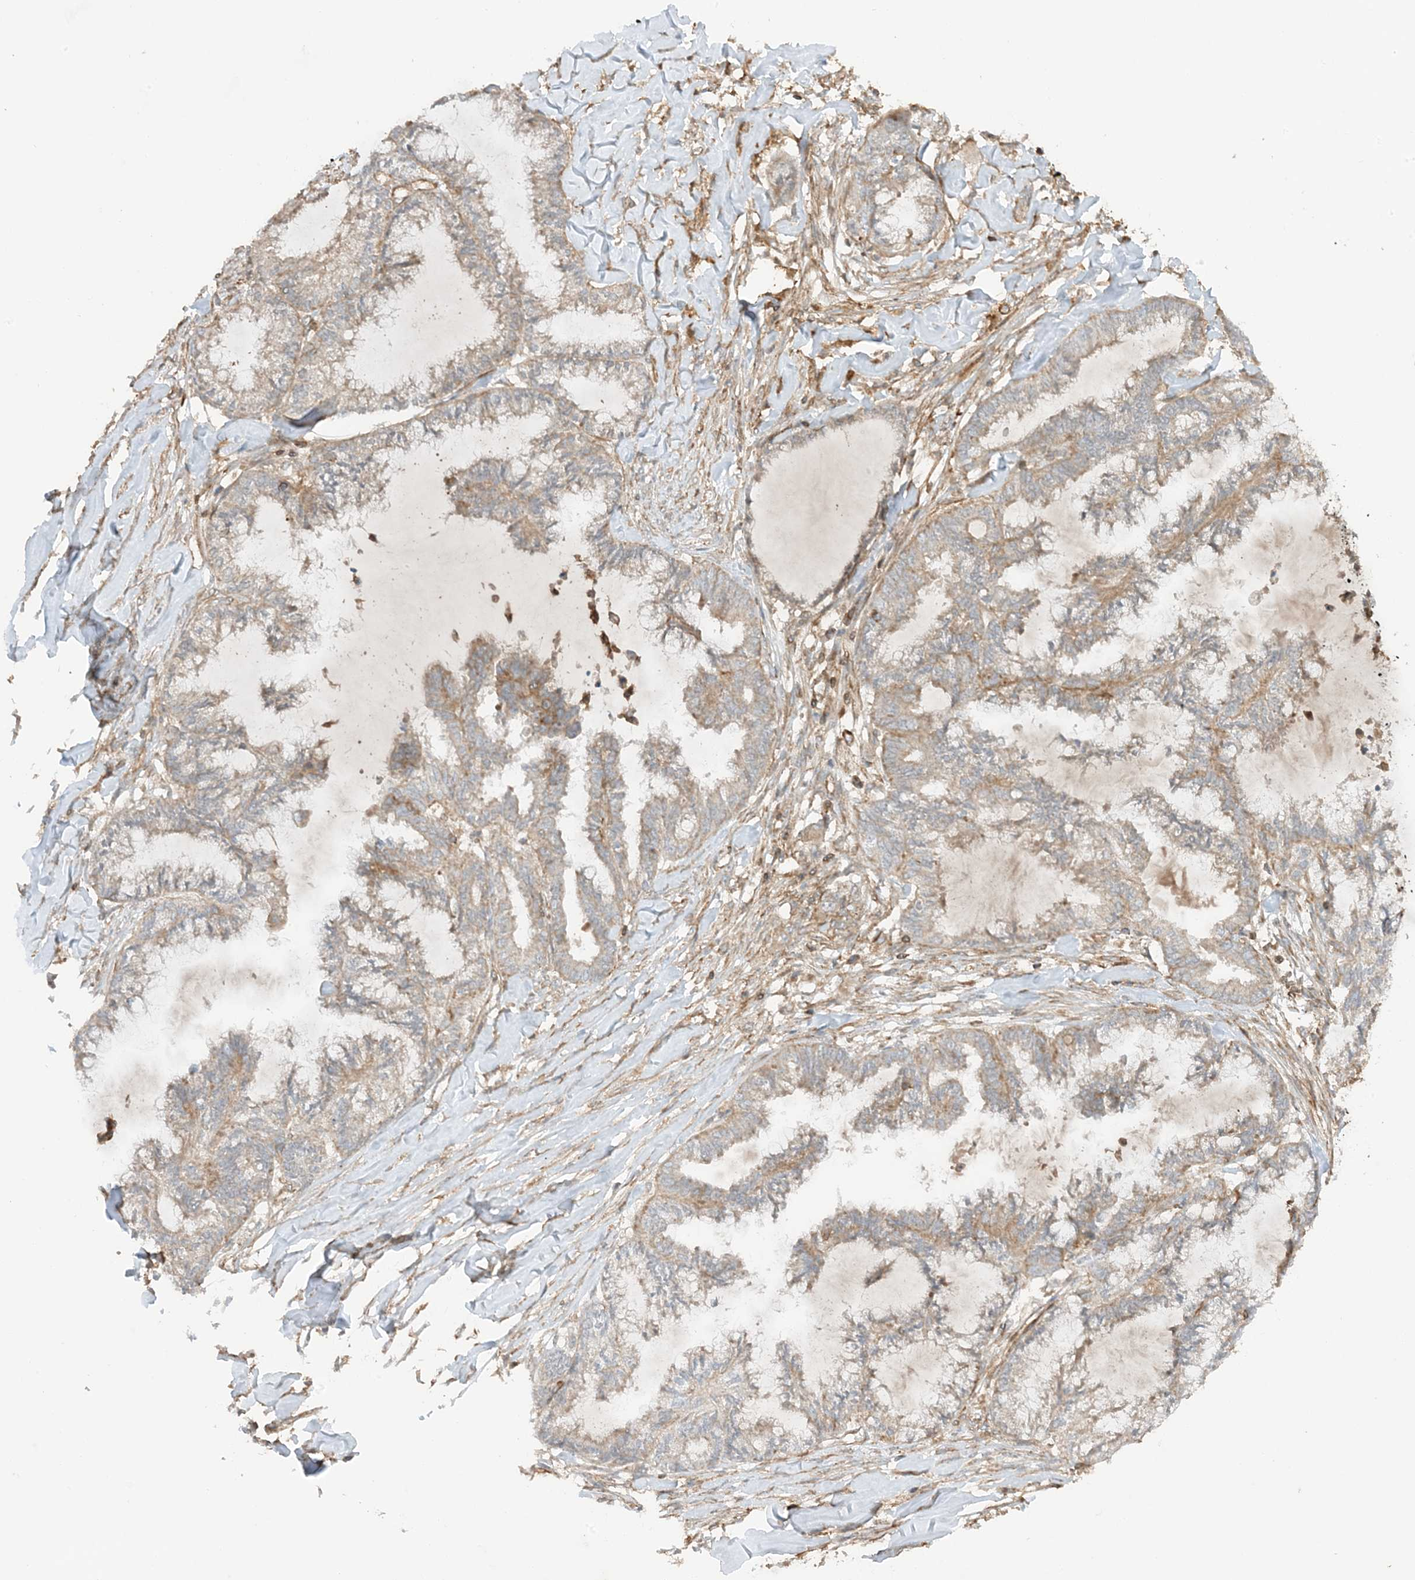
{"staining": {"intensity": "moderate", "quantity": "25%-75%", "location": "cytoplasmic/membranous"}, "tissue": "endometrial cancer", "cell_type": "Tumor cells", "image_type": "cancer", "snomed": [{"axis": "morphology", "description": "Adenocarcinoma, NOS"}, {"axis": "topography", "description": "Endometrium"}], "caption": "A high-resolution photomicrograph shows immunohistochemistry (IHC) staining of endometrial adenocarcinoma, which displays moderate cytoplasmic/membranous staining in approximately 25%-75% of tumor cells.", "gene": "SLC25A12", "patient": {"sex": "female", "age": 86}}